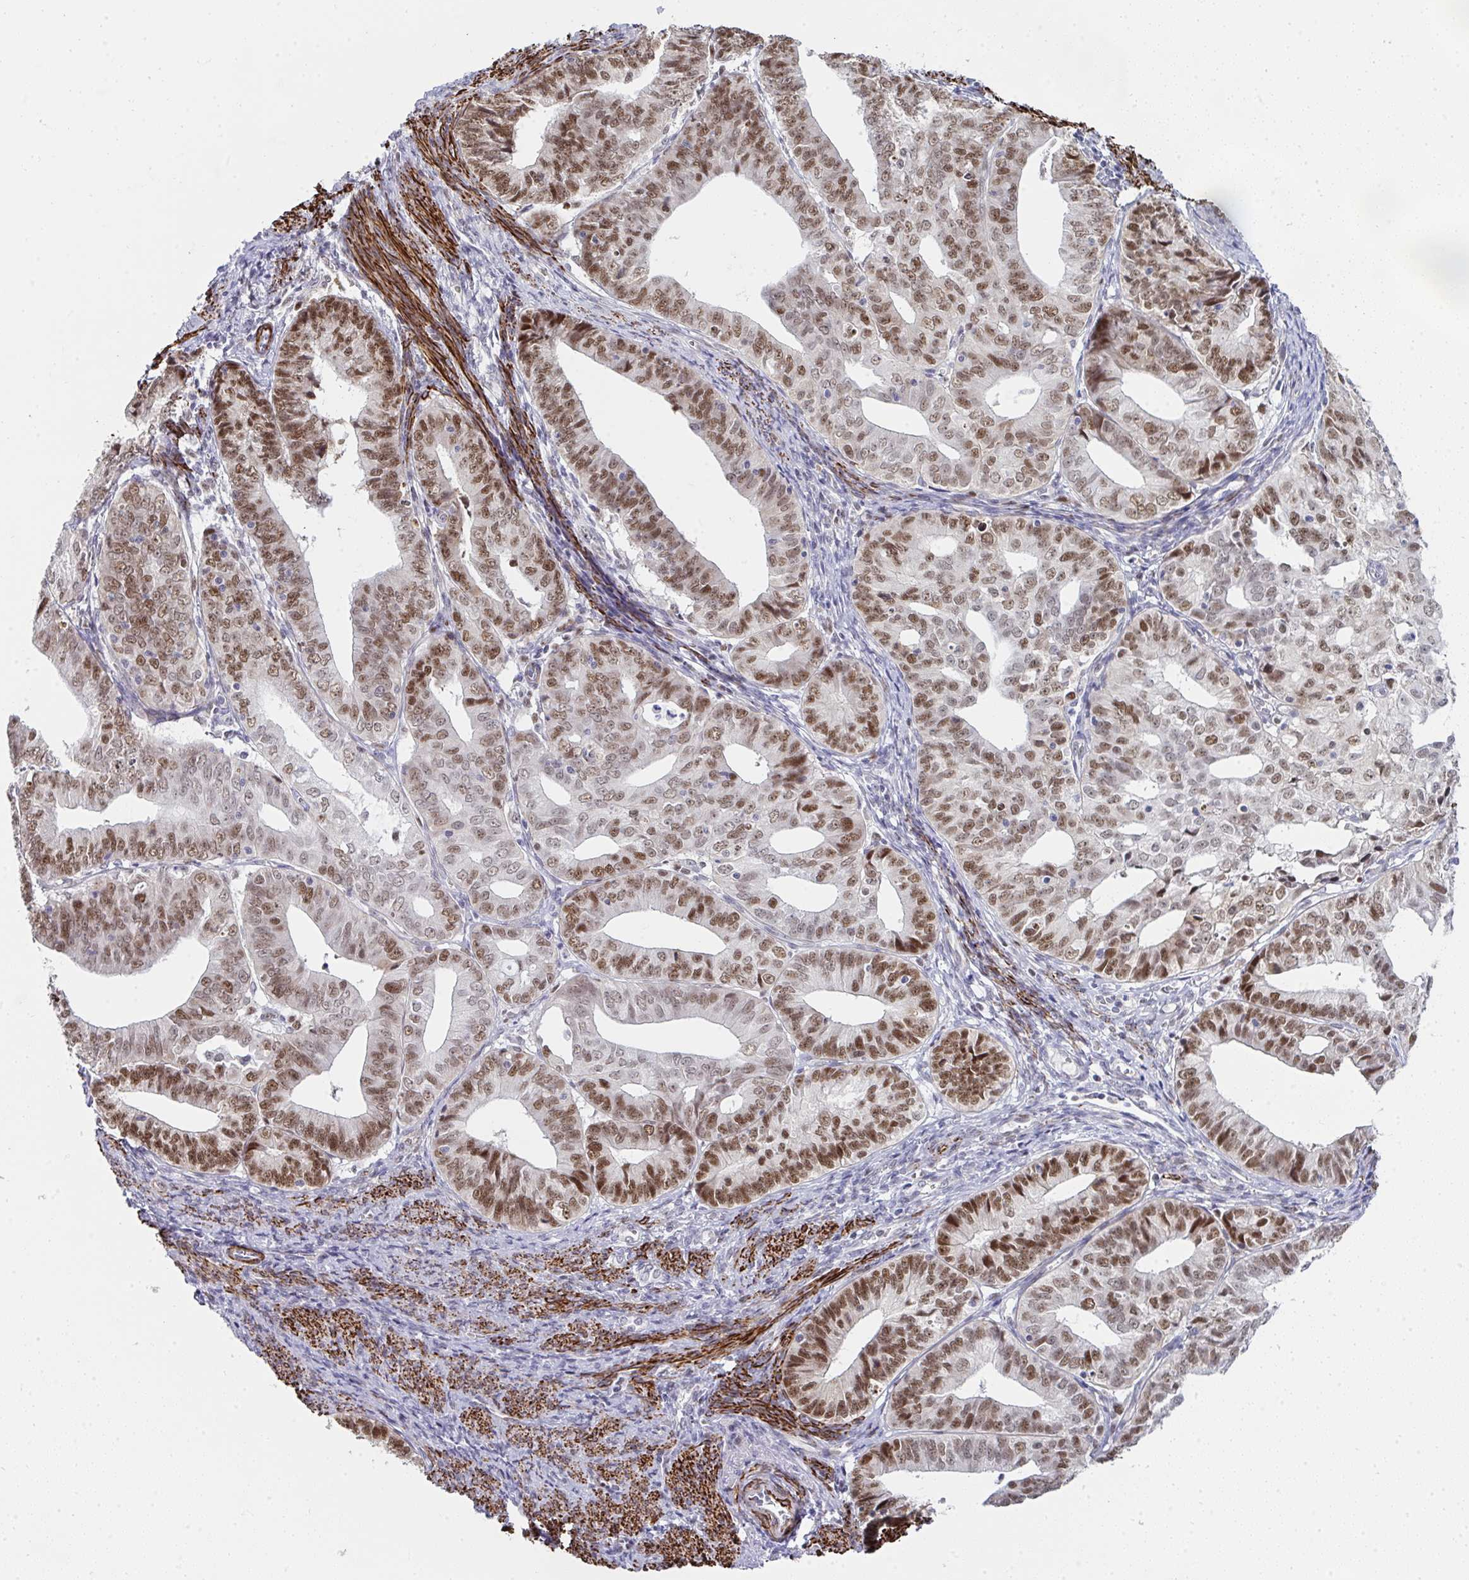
{"staining": {"intensity": "moderate", "quantity": ">75%", "location": "nuclear"}, "tissue": "endometrial cancer", "cell_type": "Tumor cells", "image_type": "cancer", "snomed": [{"axis": "morphology", "description": "Adenocarcinoma, NOS"}, {"axis": "topography", "description": "Endometrium"}], "caption": "A brown stain labels moderate nuclear positivity of a protein in human endometrial cancer tumor cells. (brown staining indicates protein expression, while blue staining denotes nuclei).", "gene": "GINS2", "patient": {"sex": "female", "age": 56}}